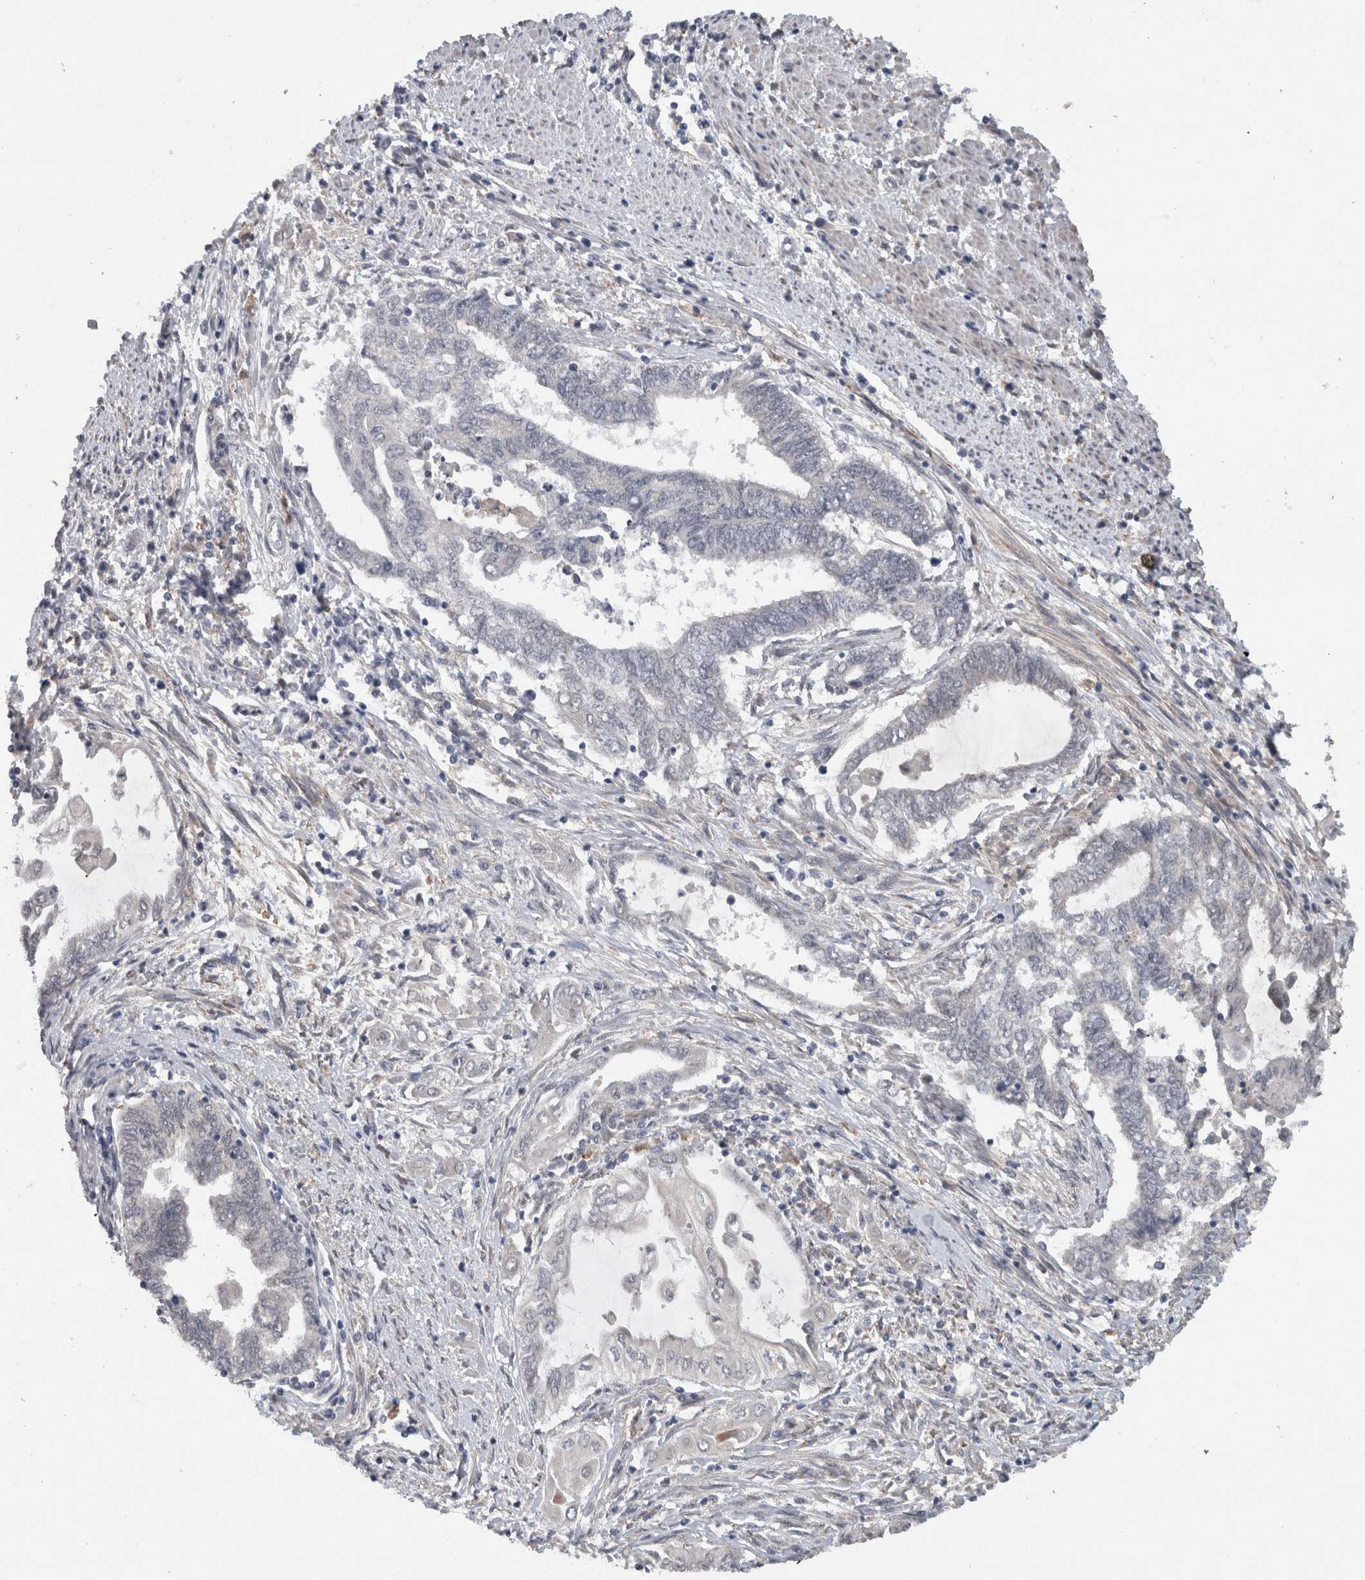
{"staining": {"intensity": "negative", "quantity": "none", "location": "none"}, "tissue": "endometrial cancer", "cell_type": "Tumor cells", "image_type": "cancer", "snomed": [{"axis": "morphology", "description": "Adenocarcinoma, NOS"}, {"axis": "topography", "description": "Uterus"}, {"axis": "topography", "description": "Endometrium"}], "caption": "The image displays no significant staining in tumor cells of endometrial adenocarcinoma. (Immunohistochemistry (ihc), brightfield microscopy, high magnification).", "gene": "PRXL2A", "patient": {"sex": "female", "age": 70}}